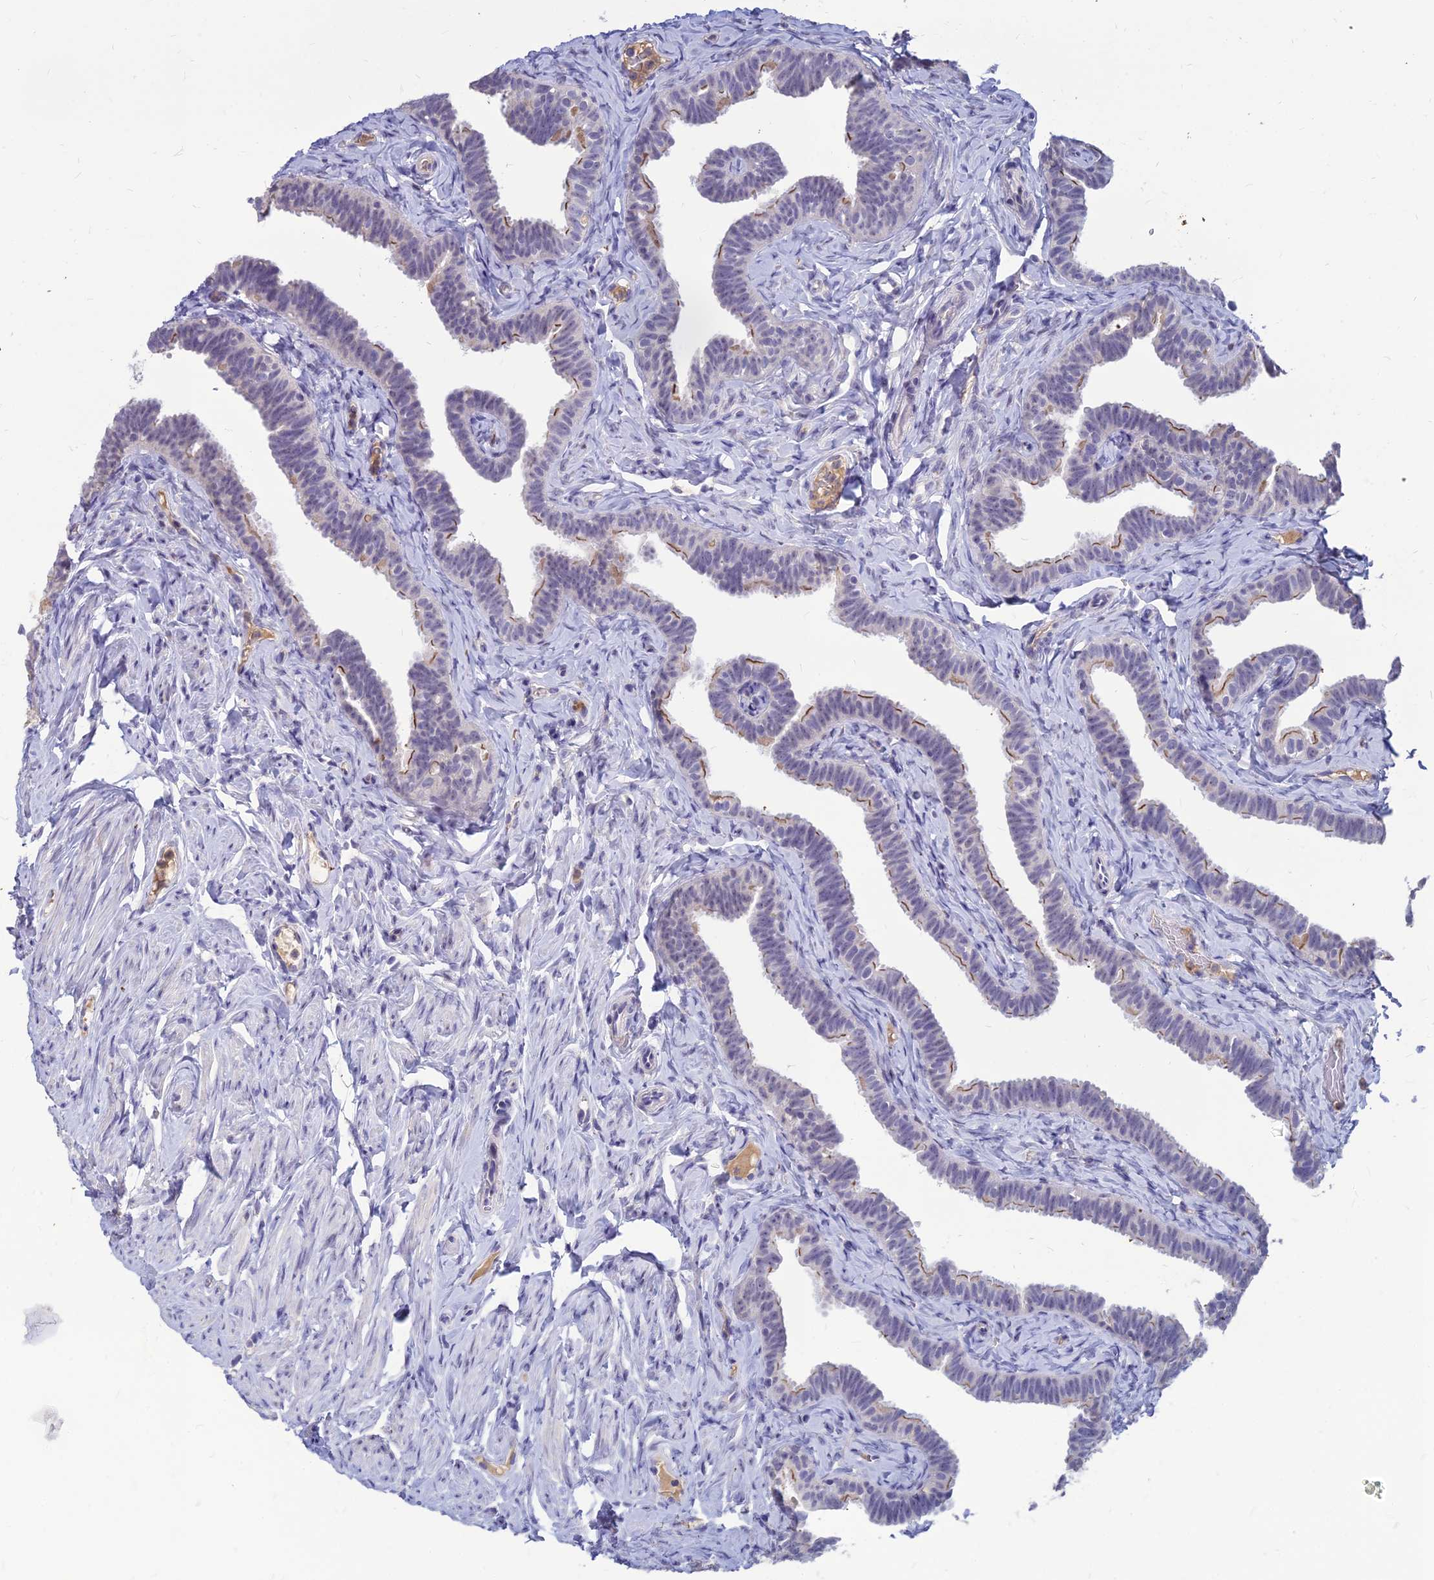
{"staining": {"intensity": "moderate", "quantity": "25%-75%", "location": "cytoplasmic/membranous"}, "tissue": "fallopian tube", "cell_type": "Glandular cells", "image_type": "normal", "snomed": [{"axis": "morphology", "description": "Normal tissue, NOS"}, {"axis": "topography", "description": "Fallopian tube"}], "caption": "Immunohistochemistry (IHC) (DAB (3,3'-diaminobenzidine)) staining of benign fallopian tube displays moderate cytoplasmic/membranous protein expression in approximately 25%-75% of glandular cells.", "gene": "GOLGA6A", "patient": {"sex": "female", "age": 65}}